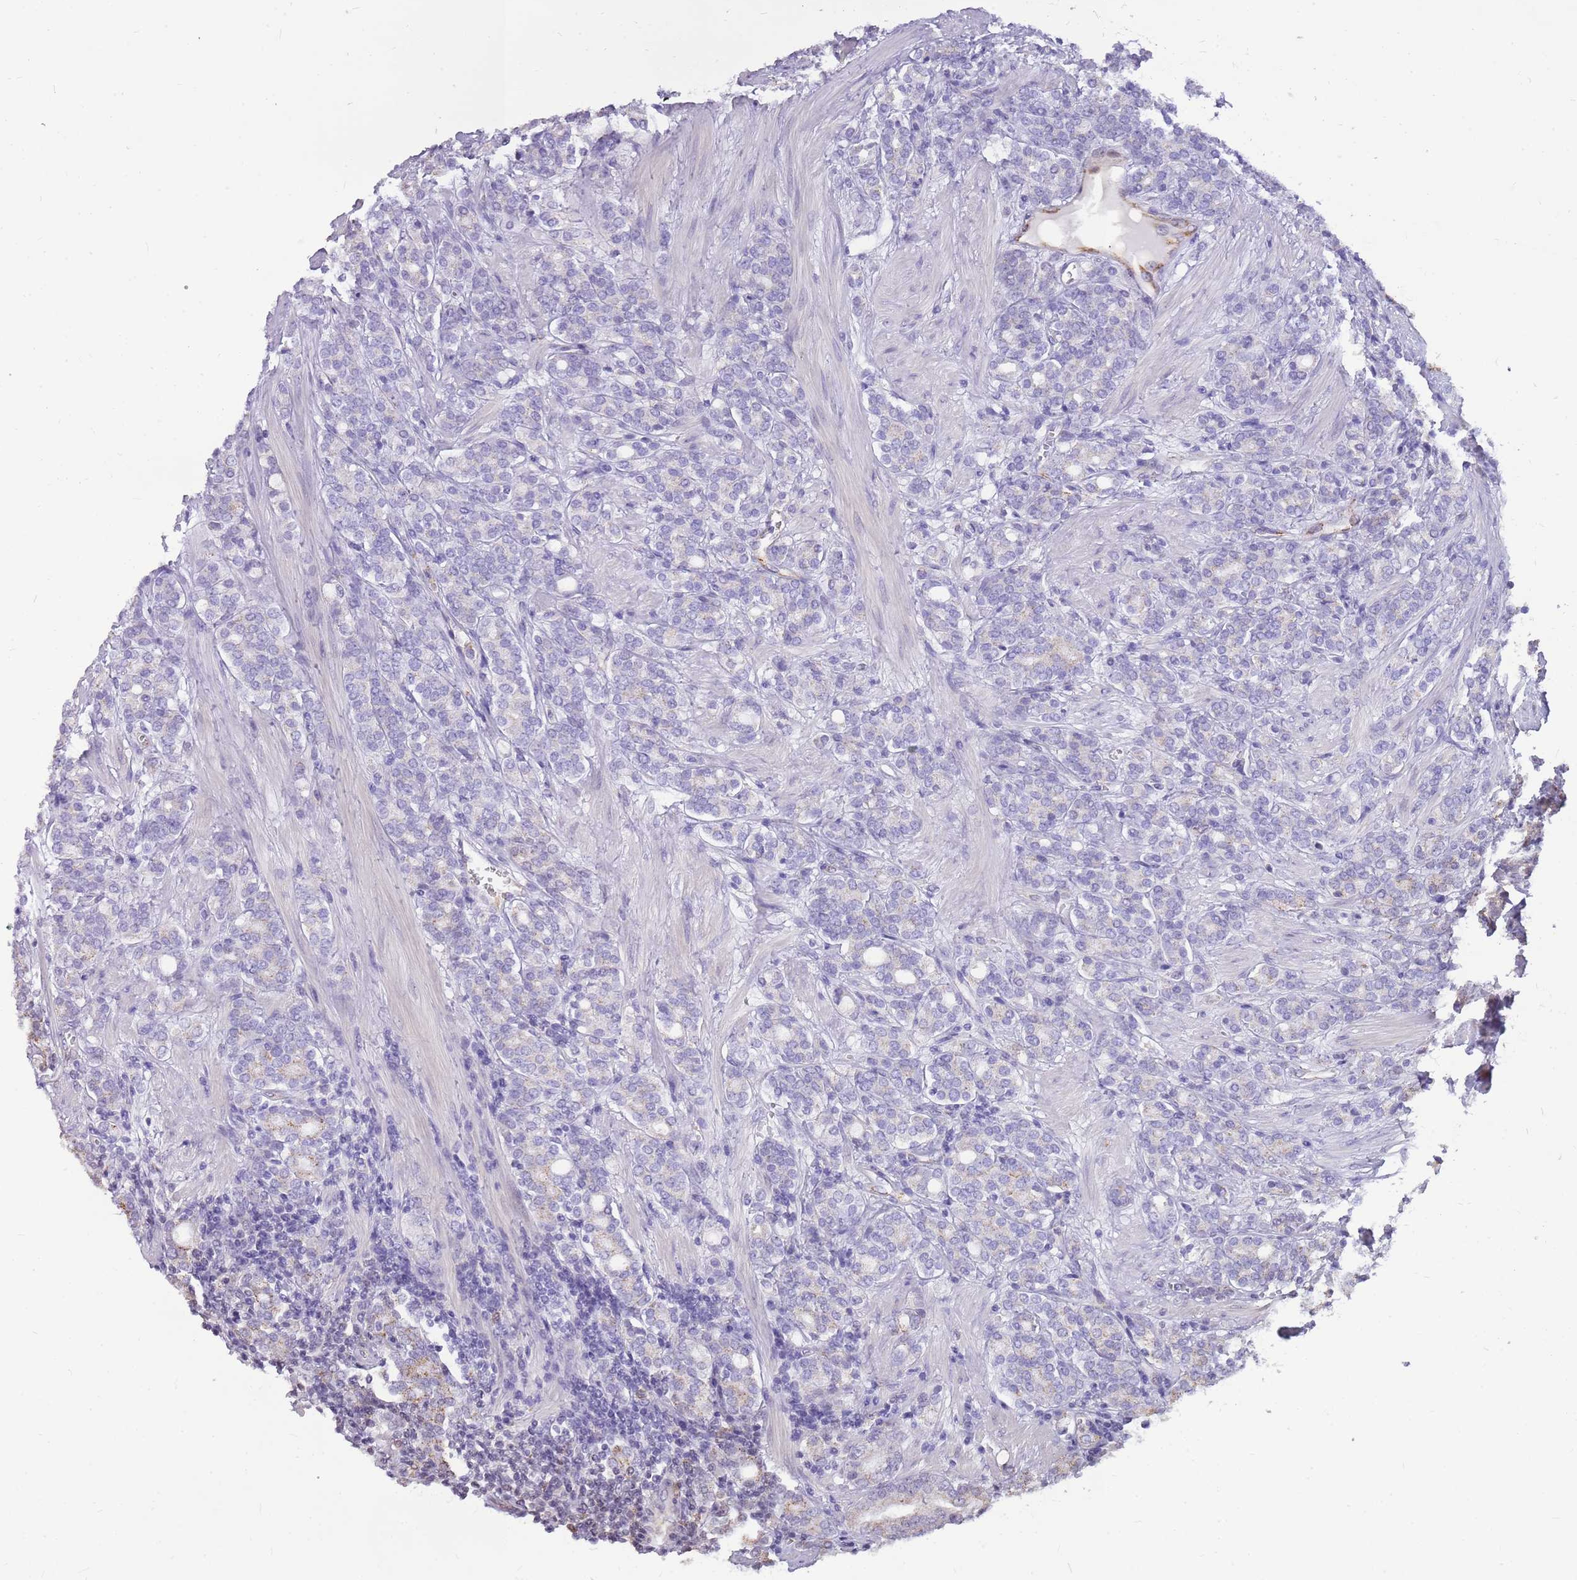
{"staining": {"intensity": "negative", "quantity": "none", "location": "none"}, "tissue": "prostate cancer", "cell_type": "Tumor cells", "image_type": "cancer", "snomed": [{"axis": "morphology", "description": "Adenocarcinoma, High grade"}, {"axis": "topography", "description": "Prostate"}], "caption": "This is an IHC micrograph of prostate cancer. There is no expression in tumor cells.", "gene": "PCNX1", "patient": {"sex": "male", "age": 62}}